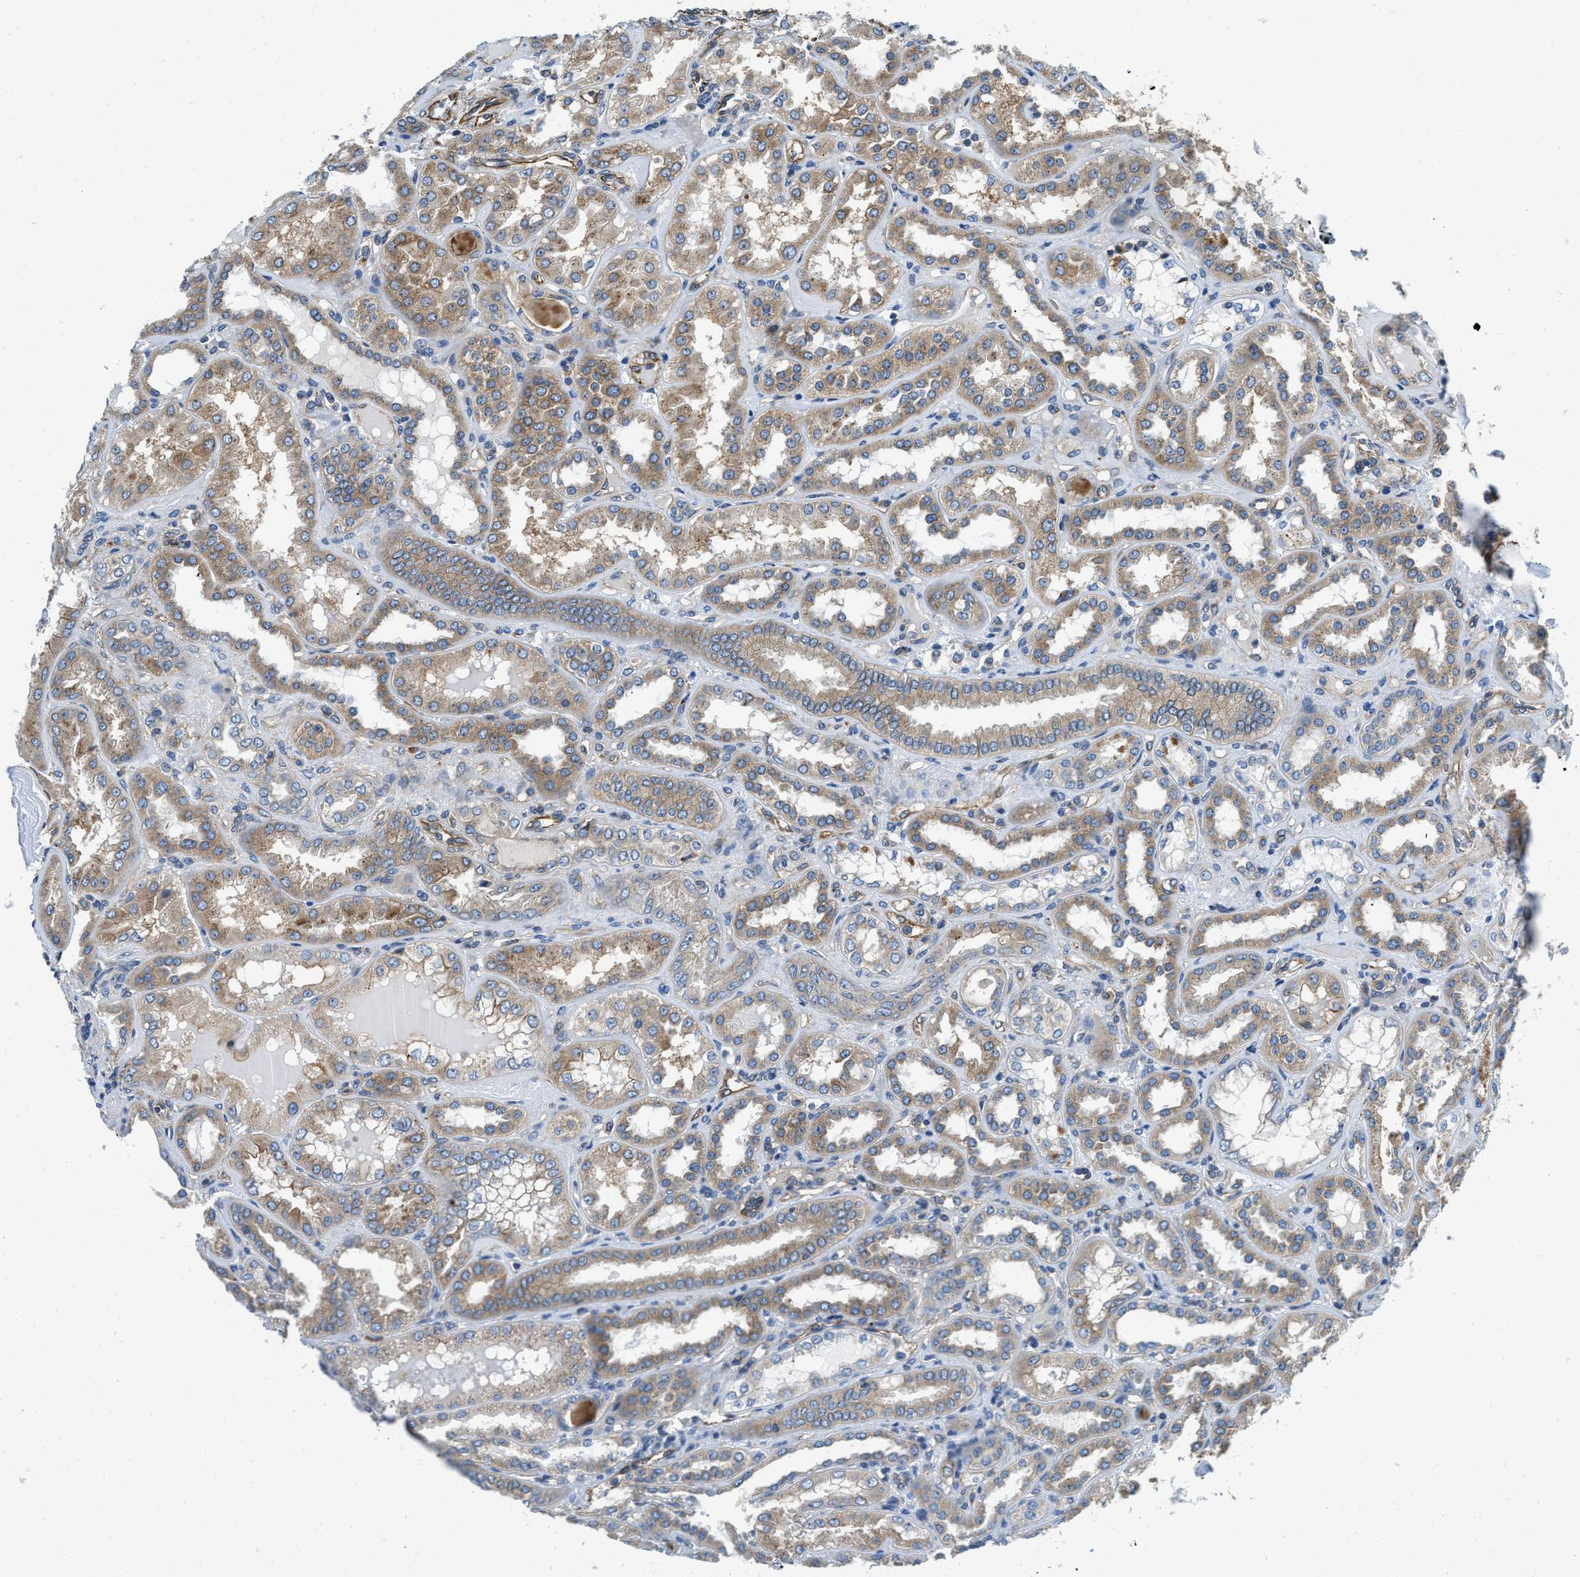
{"staining": {"intensity": "strong", "quantity": "25%-75%", "location": "cytoplasmic/membranous"}, "tissue": "kidney", "cell_type": "Cells in glomeruli", "image_type": "normal", "snomed": [{"axis": "morphology", "description": "Normal tissue, NOS"}, {"axis": "topography", "description": "Kidney"}], "caption": "IHC image of benign kidney: human kidney stained using immunohistochemistry (IHC) shows high levels of strong protein expression localized specifically in the cytoplasmic/membranous of cells in glomeruli, appearing as a cytoplasmic/membranous brown color.", "gene": "HSD17B12", "patient": {"sex": "female", "age": 56}}